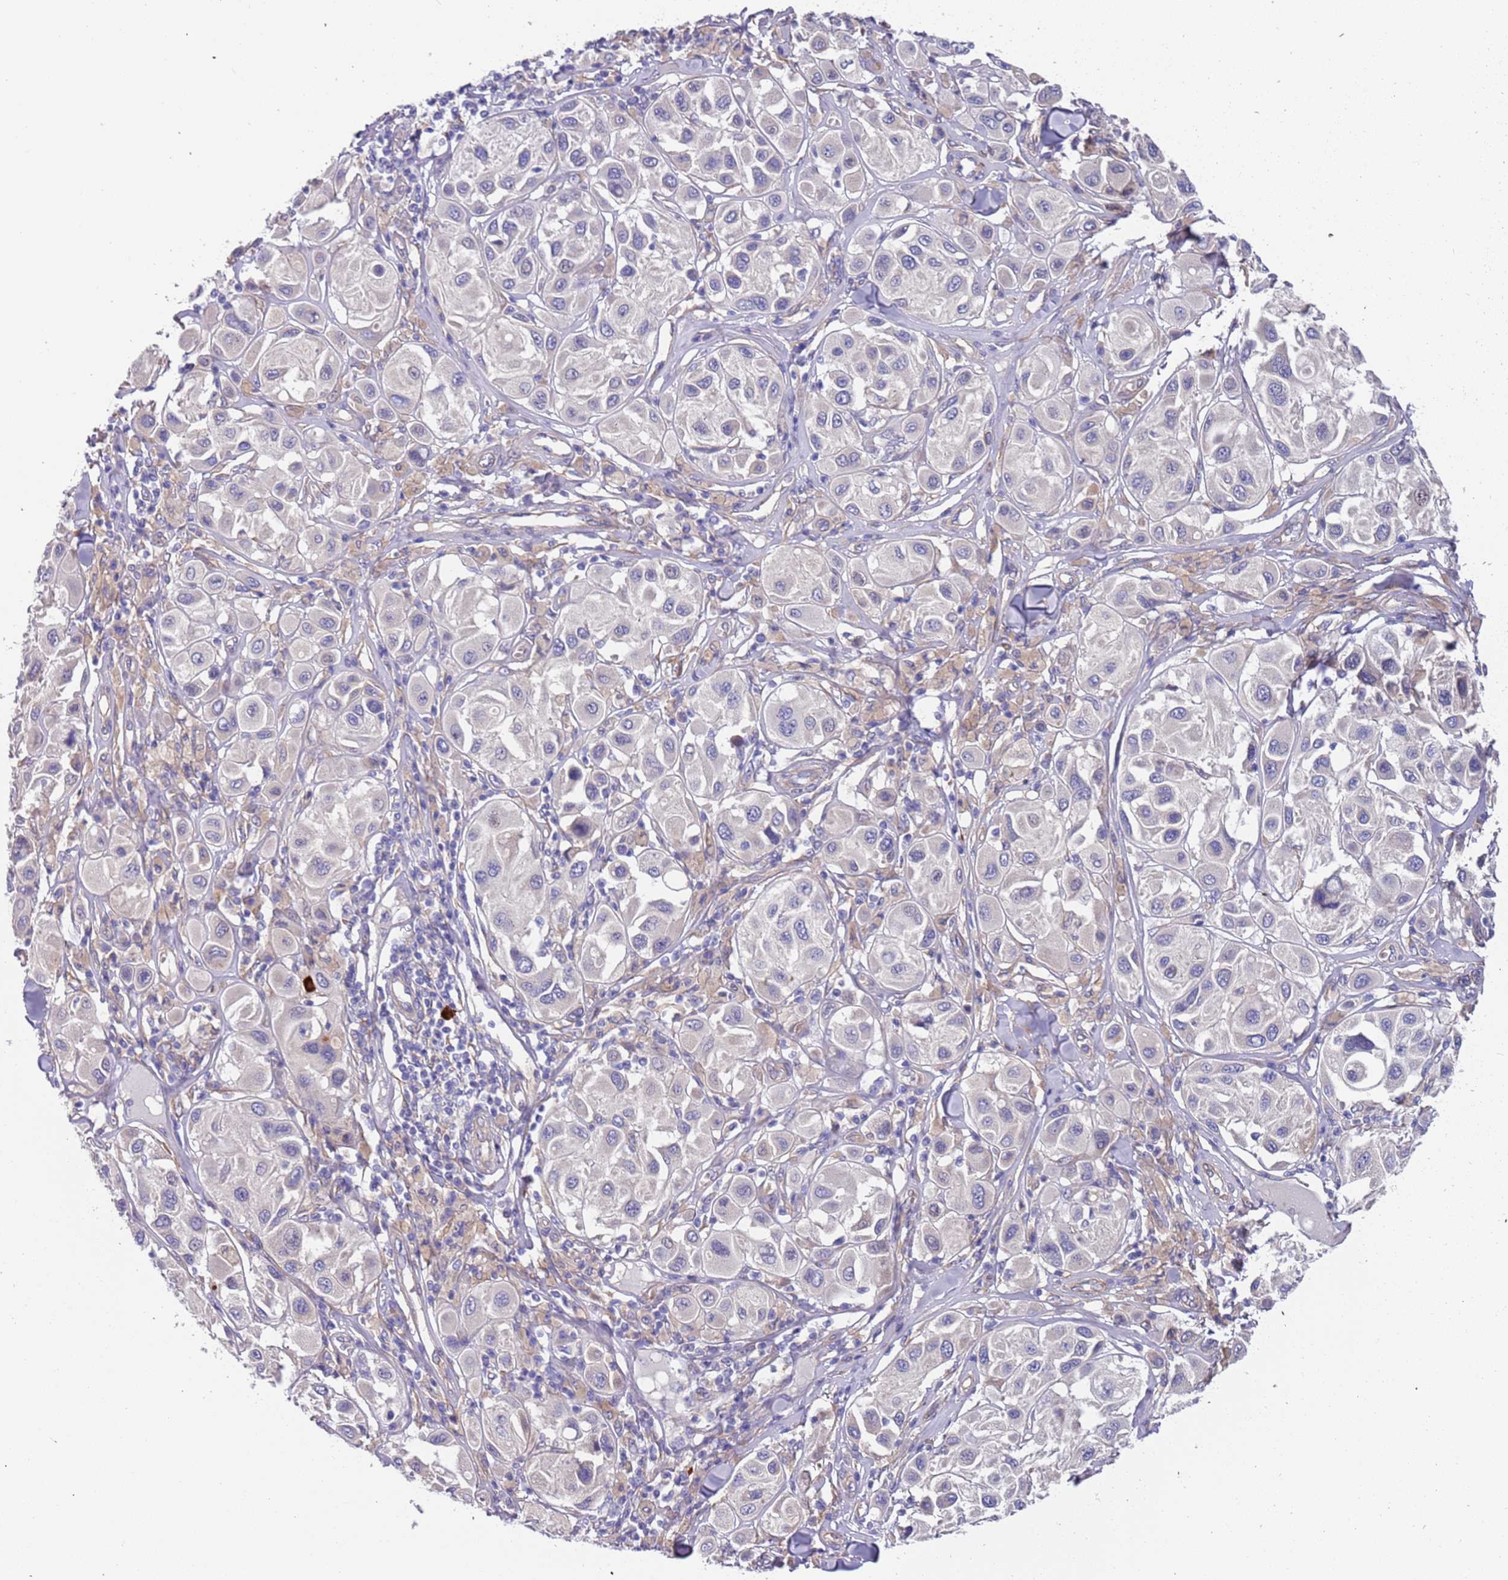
{"staining": {"intensity": "negative", "quantity": "none", "location": "none"}, "tissue": "melanoma", "cell_type": "Tumor cells", "image_type": "cancer", "snomed": [{"axis": "morphology", "description": "Malignant melanoma, Metastatic site"}, {"axis": "topography", "description": "Skin"}], "caption": "Immunohistochemistry (IHC) image of human melanoma stained for a protein (brown), which displays no positivity in tumor cells.", "gene": "LAMB4", "patient": {"sex": "male", "age": 41}}